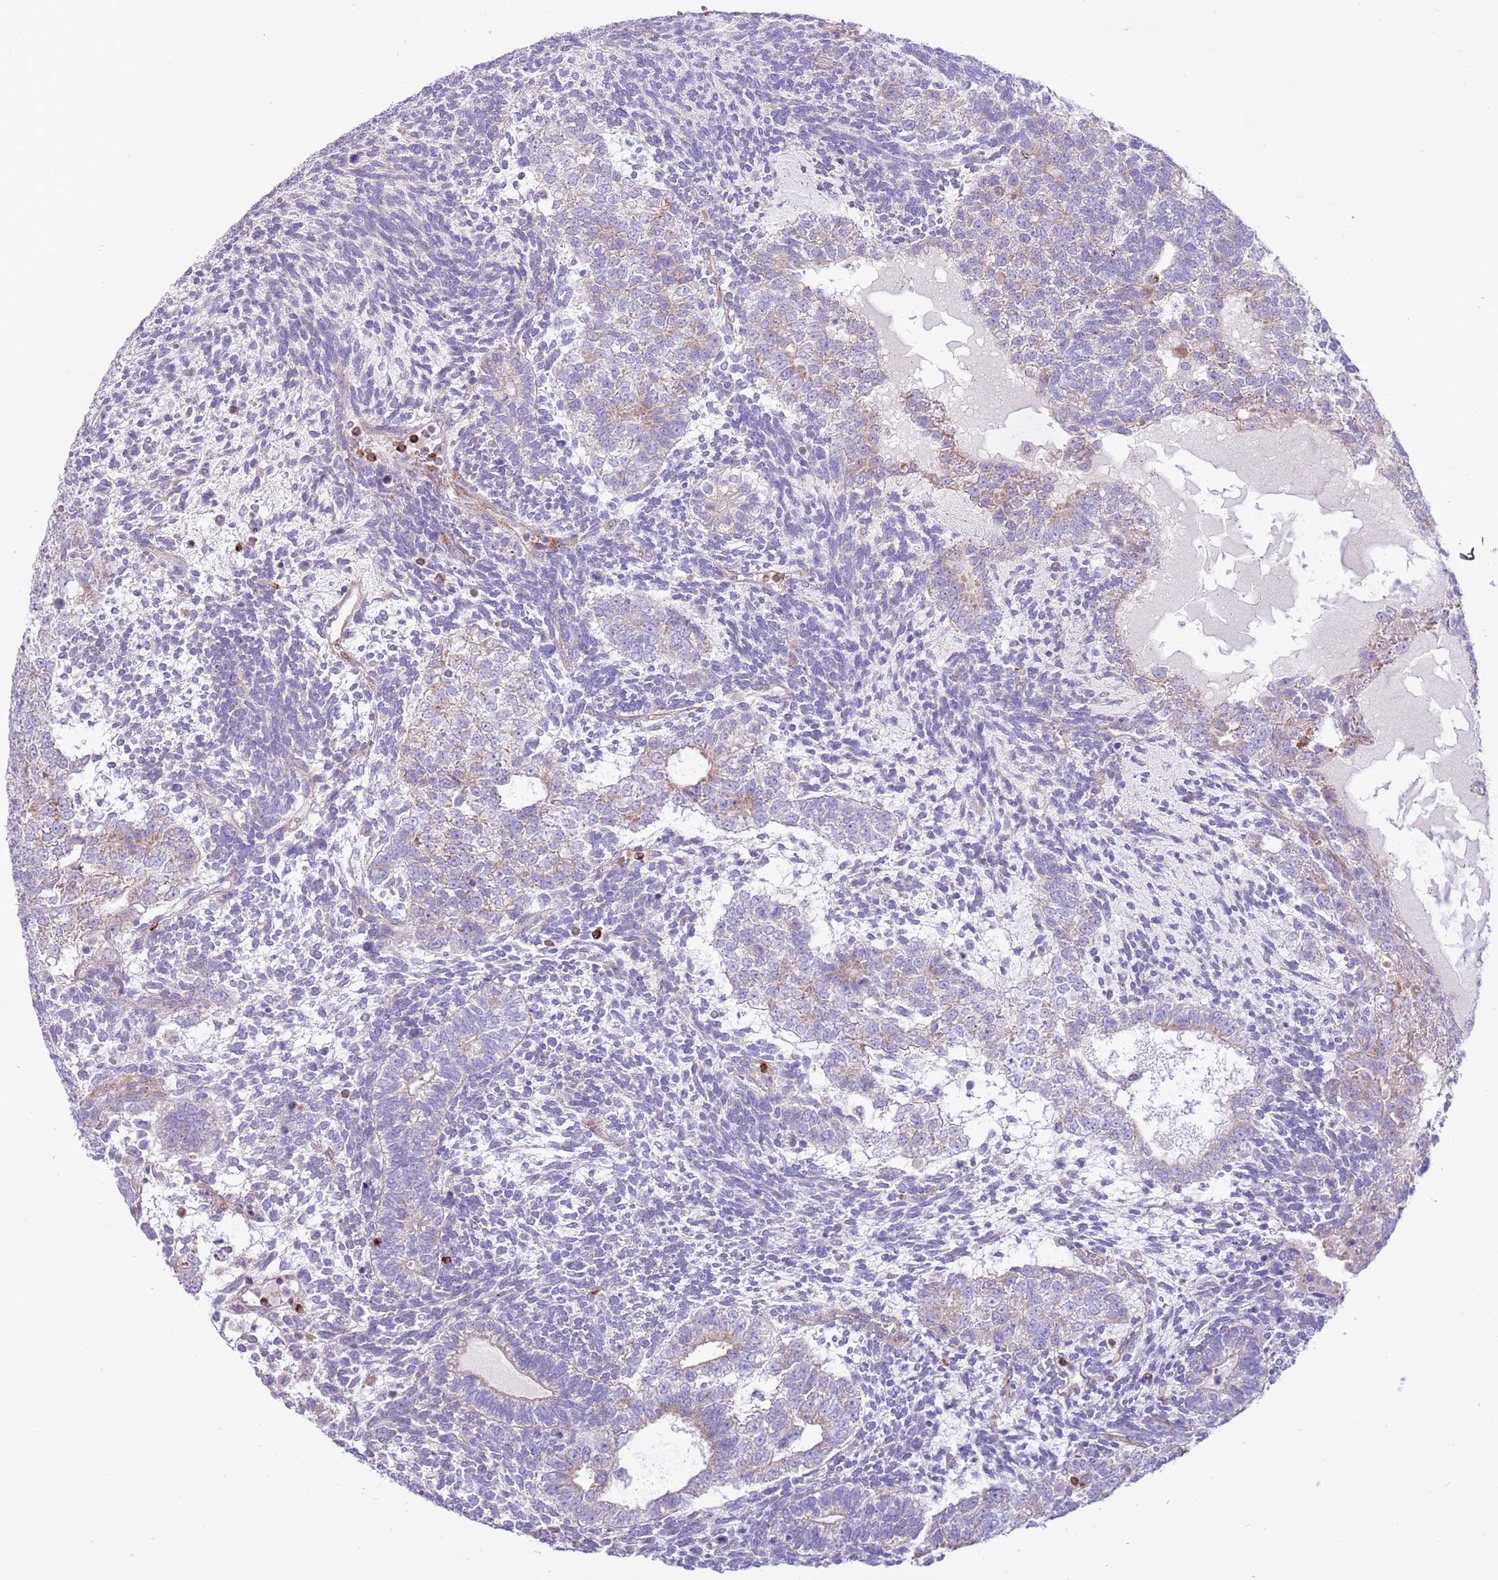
{"staining": {"intensity": "moderate", "quantity": "<25%", "location": "cytoplasmic/membranous"}, "tissue": "testis cancer", "cell_type": "Tumor cells", "image_type": "cancer", "snomed": [{"axis": "morphology", "description": "Carcinoma, Embryonal, NOS"}, {"axis": "topography", "description": "Testis"}], "caption": "Human testis cancer (embryonal carcinoma) stained with a protein marker shows moderate staining in tumor cells.", "gene": "OAZ2", "patient": {"sex": "male", "age": 23}}